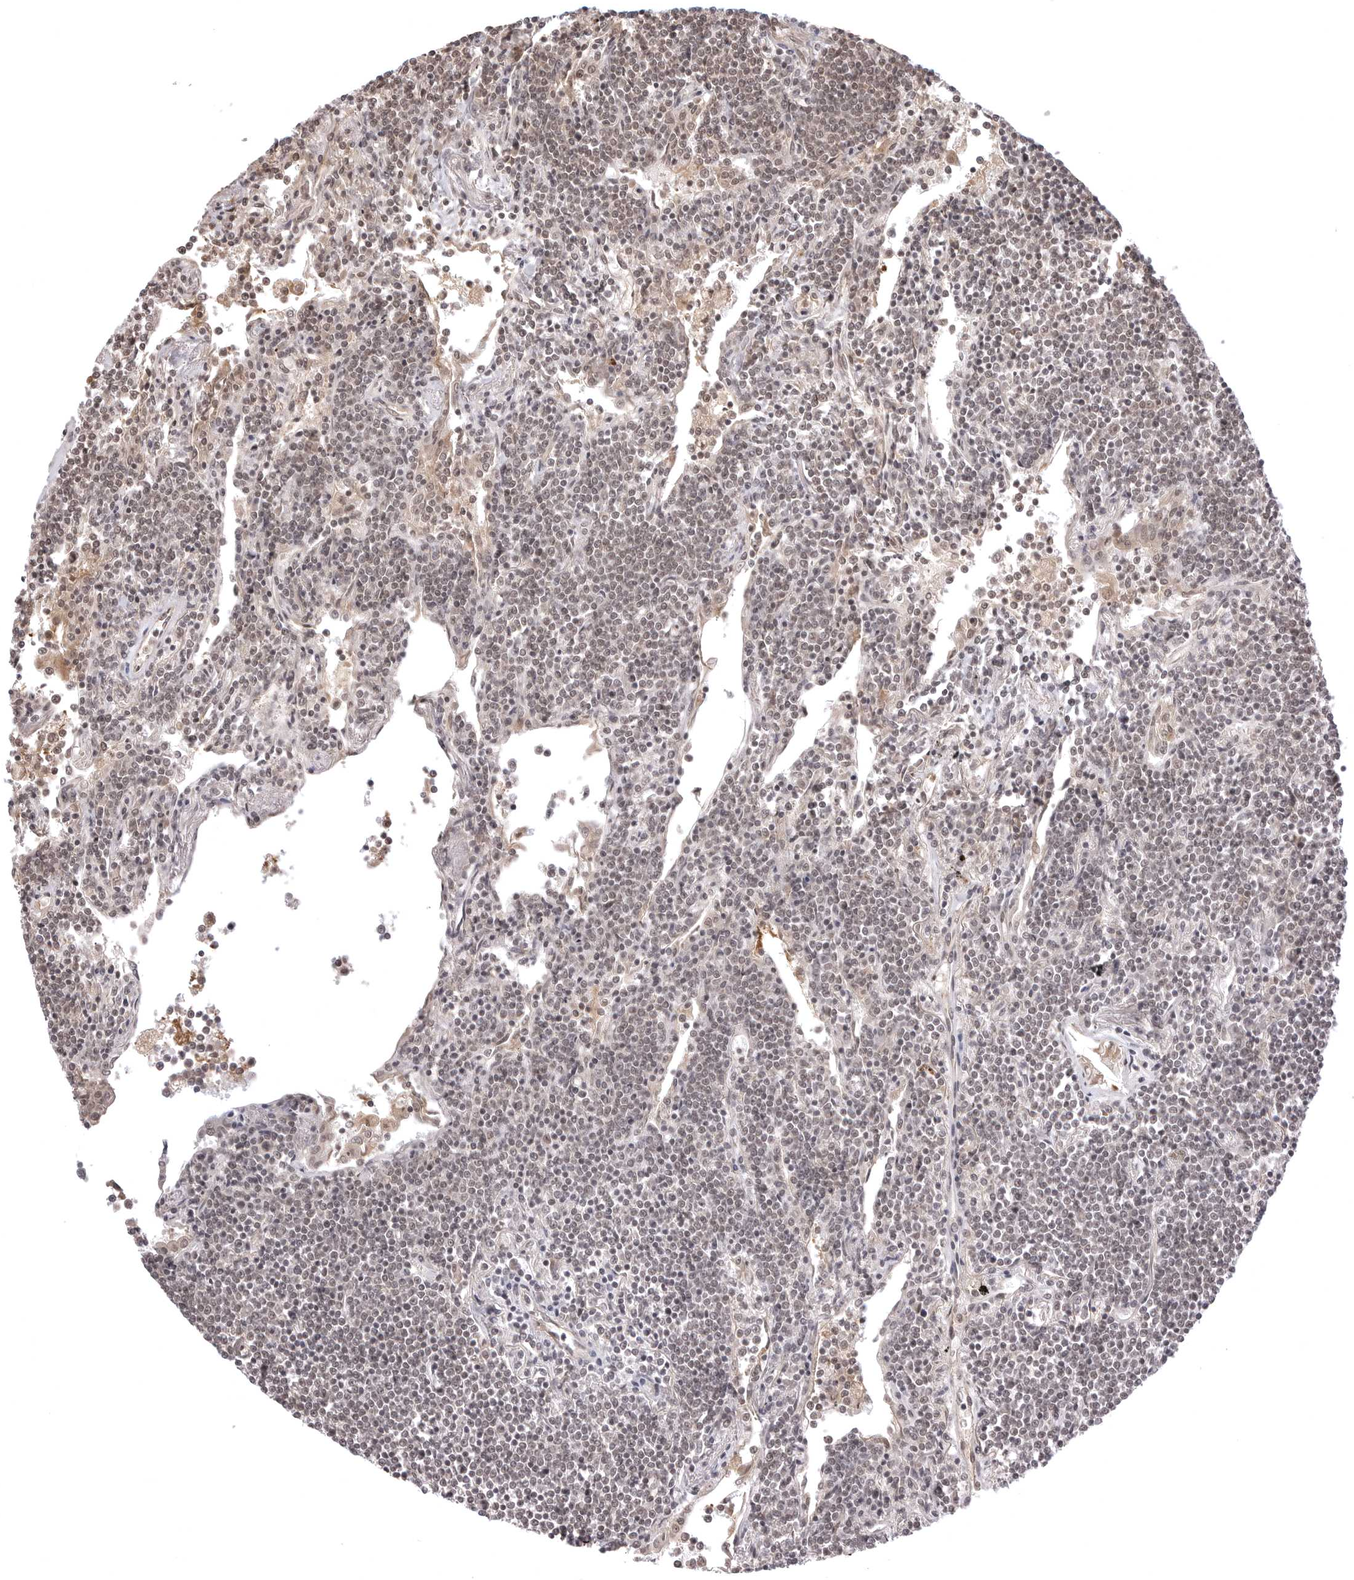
{"staining": {"intensity": "moderate", "quantity": "25%-75%", "location": "nuclear"}, "tissue": "lymphoma", "cell_type": "Tumor cells", "image_type": "cancer", "snomed": [{"axis": "morphology", "description": "Malignant lymphoma, non-Hodgkin's type, Low grade"}, {"axis": "topography", "description": "Lung"}], "caption": "Lymphoma stained for a protein (brown) reveals moderate nuclear positive staining in about 25%-75% of tumor cells.", "gene": "PHF3", "patient": {"sex": "female", "age": 71}}